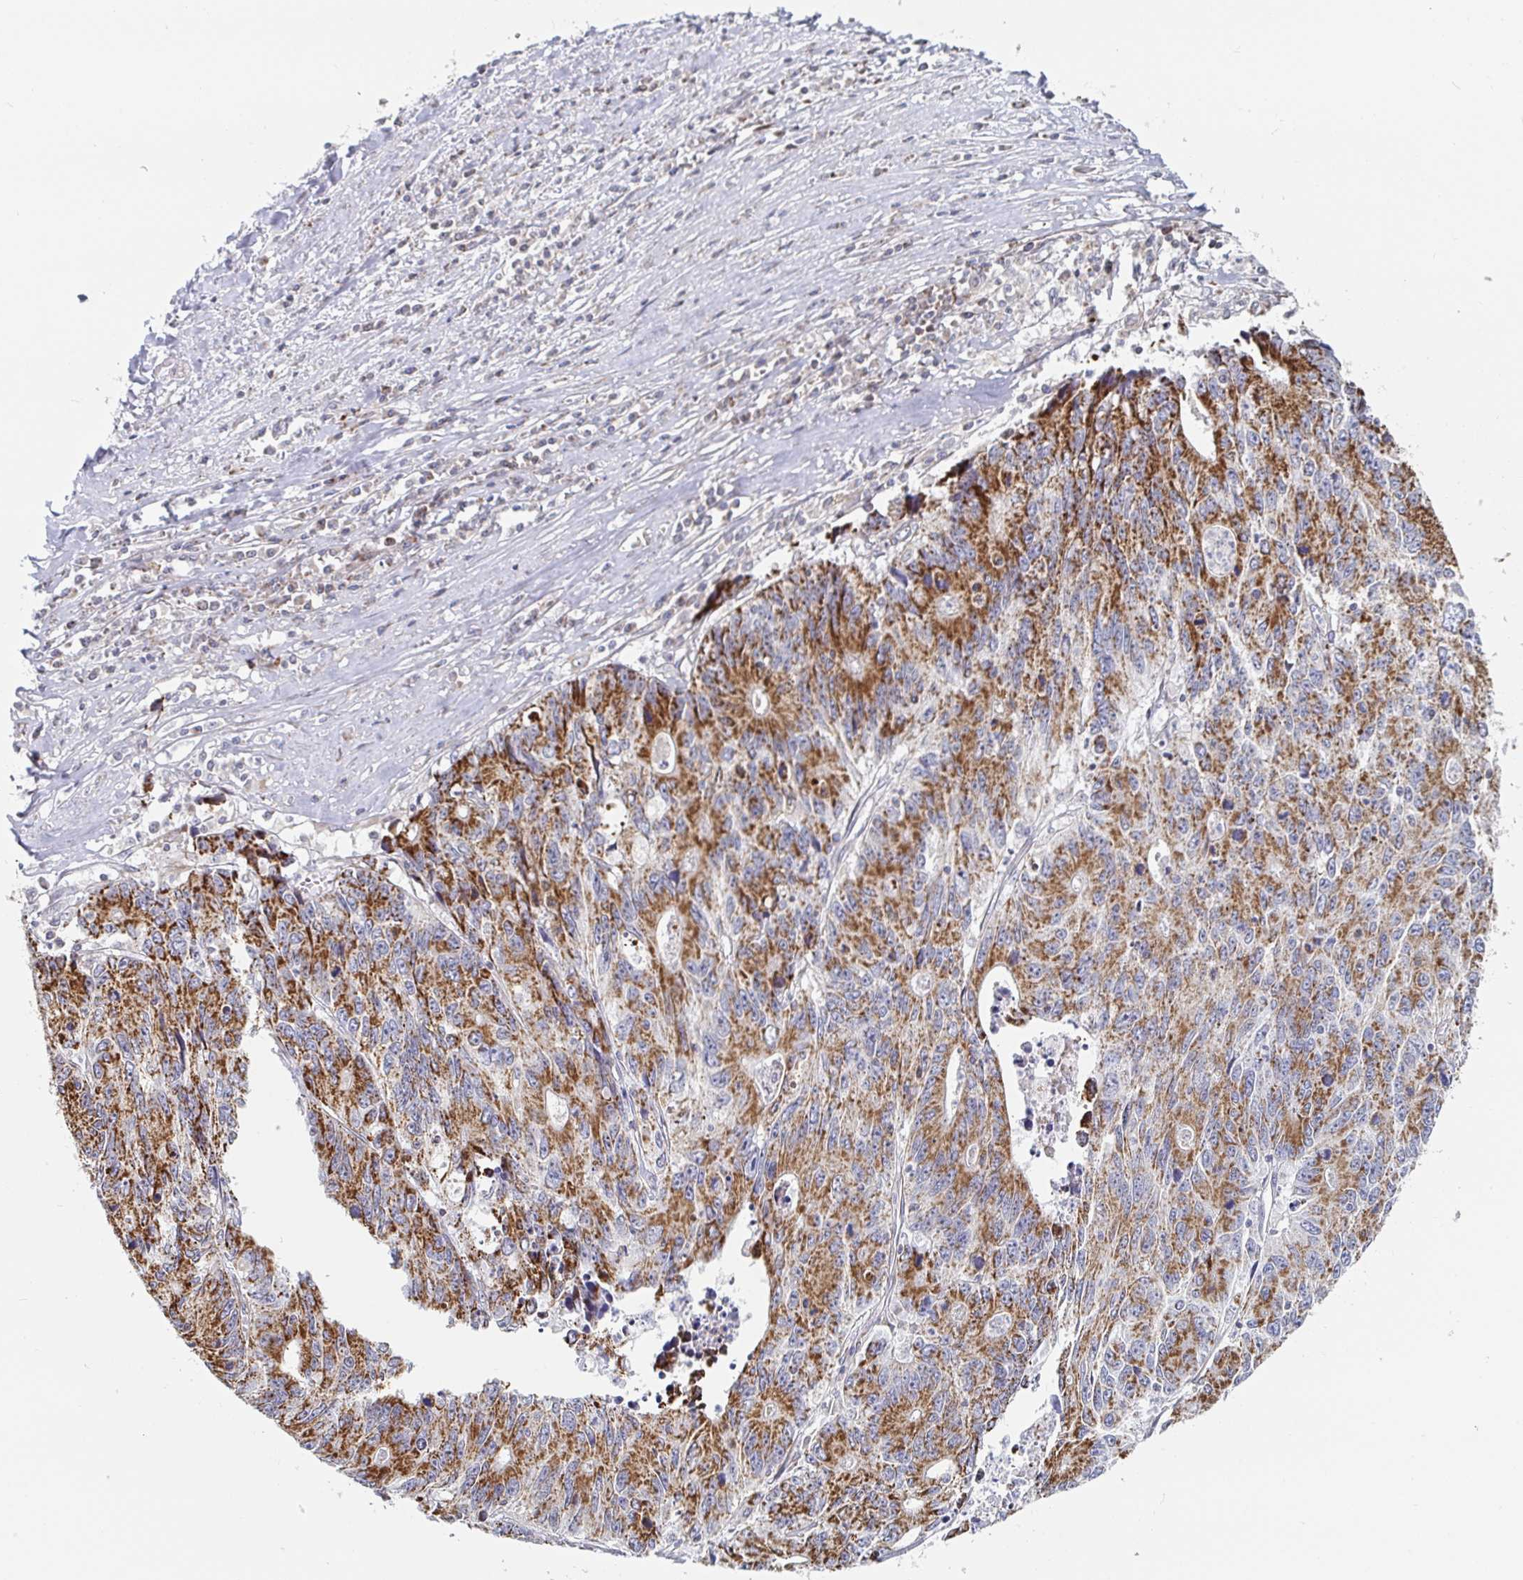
{"staining": {"intensity": "moderate", "quantity": ">75%", "location": "cytoplasmic/membranous"}, "tissue": "liver cancer", "cell_type": "Tumor cells", "image_type": "cancer", "snomed": [{"axis": "morphology", "description": "Cholangiocarcinoma"}, {"axis": "topography", "description": "Liver"}], "caption": "DAB (3,3'-diaminobenzidine) immunohistochemical staining of liver cholangiocarcinoma exhibits moderate cytoplasmic/membranous protein staining in about >75% of tumor cells.", "gene": "STARD8", "patient": {"sex": "male", "age": 65}}